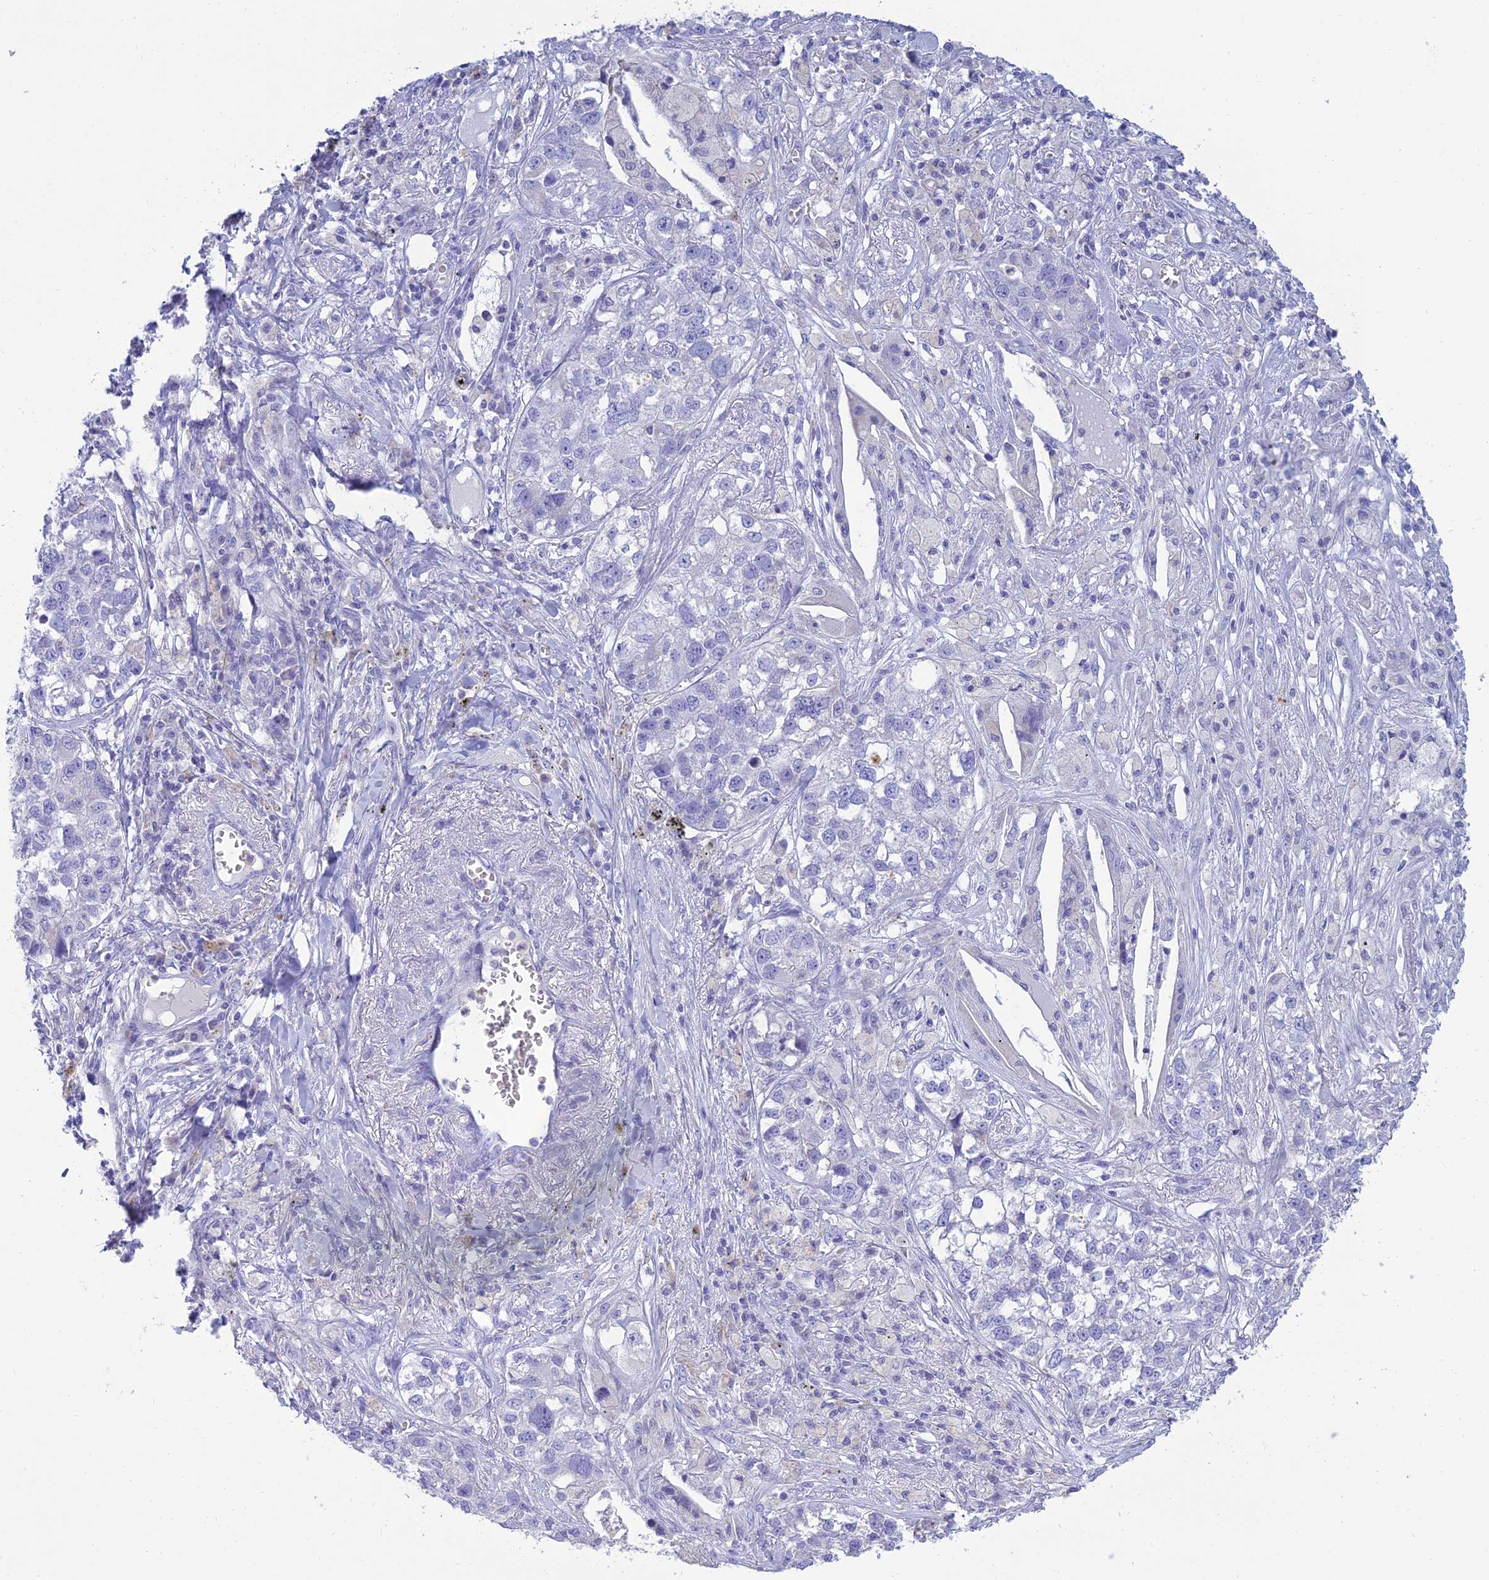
{"staining": {"intensity": "negative", "quantity": "none", "location": "none"}, "tissue": "lung cancer", "cell_type": "Tumor cells", "image_type": "cancer", "snomed": [{"axis": "morphology", "description": "Adenocarcinoma, NOS"}, {"axis": "topography", "description": "Lung"}], "caption": "High power microscopy micrograph of an IHC micrograph of lung adenocarcinoma, revealing no significant staining in tumor cells. (Stains: DAB immunohistochemistry (IHC) with hematoxylin counter stain, Microscopy: brightfield microscopy at high magnification).", "gene": "MAL2", "patient": {"sex": "male", "age": 49}}